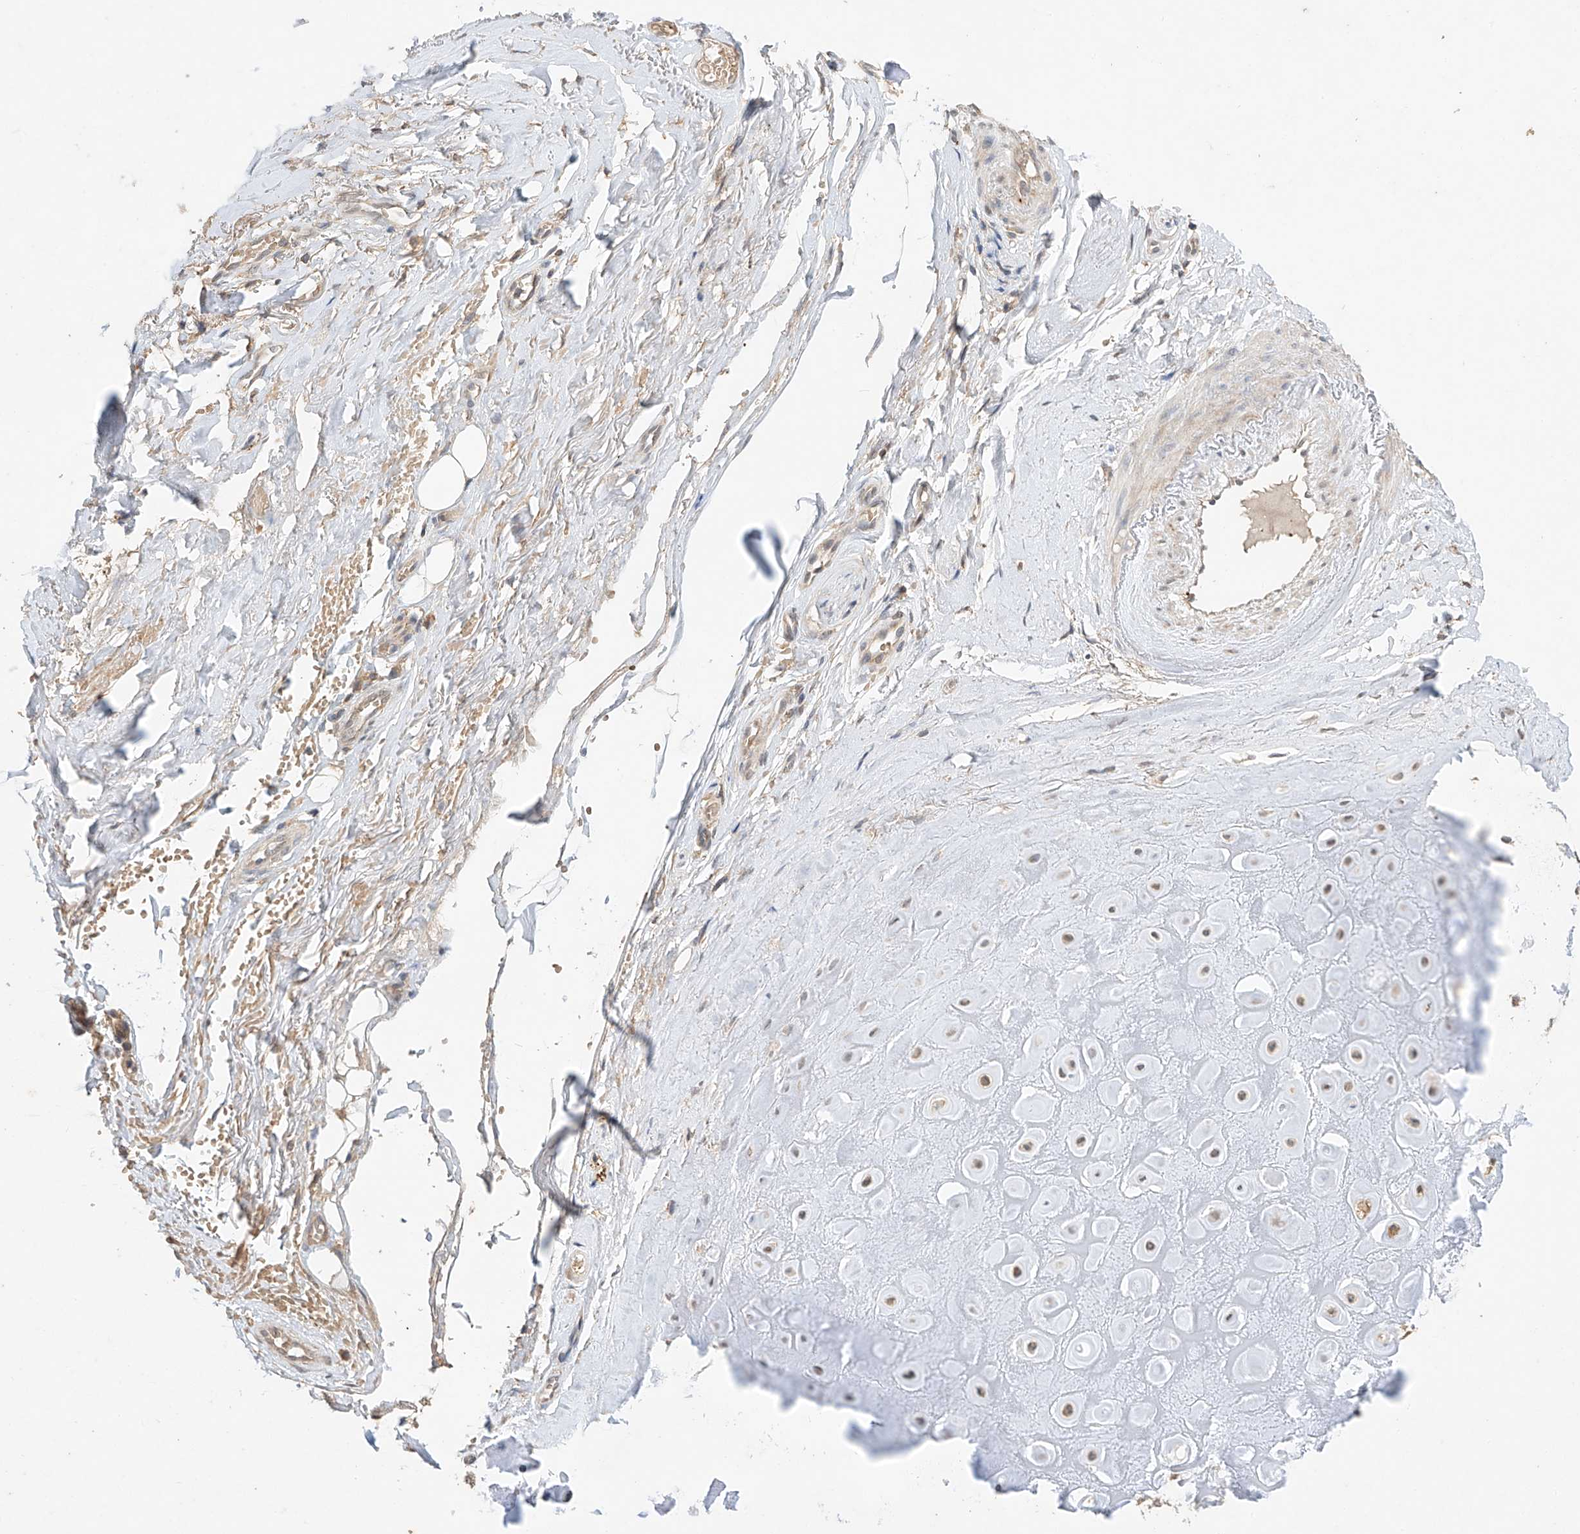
{"staining": {"intensity": "weak", "quantity": "25%-75%", "location": "cytoplasmic/membranous"}, "tissue": "adipose tissue", "cell_type": "Adipocytes", "image_type": "normal", "snomed": [{"axis": "morphology", "description": "Normal tissue, NOS"}, {"axis": "morphology", "description": "Basal cell carcinoma"}, {"axis": "topography", "description": "Skin"}], "caption": "IHC photomicrograph of normal adipose tissue: human adipose tissue stained using immunohistochemistry displays low levels of weak protein expression localized specifically in the cytoplasmic/membranous of adipocytes, appearing as a cytoplasmic/membranous brown color.", "gene": "ZFHX2", "patient": {"sex": "female", "age": 89}}